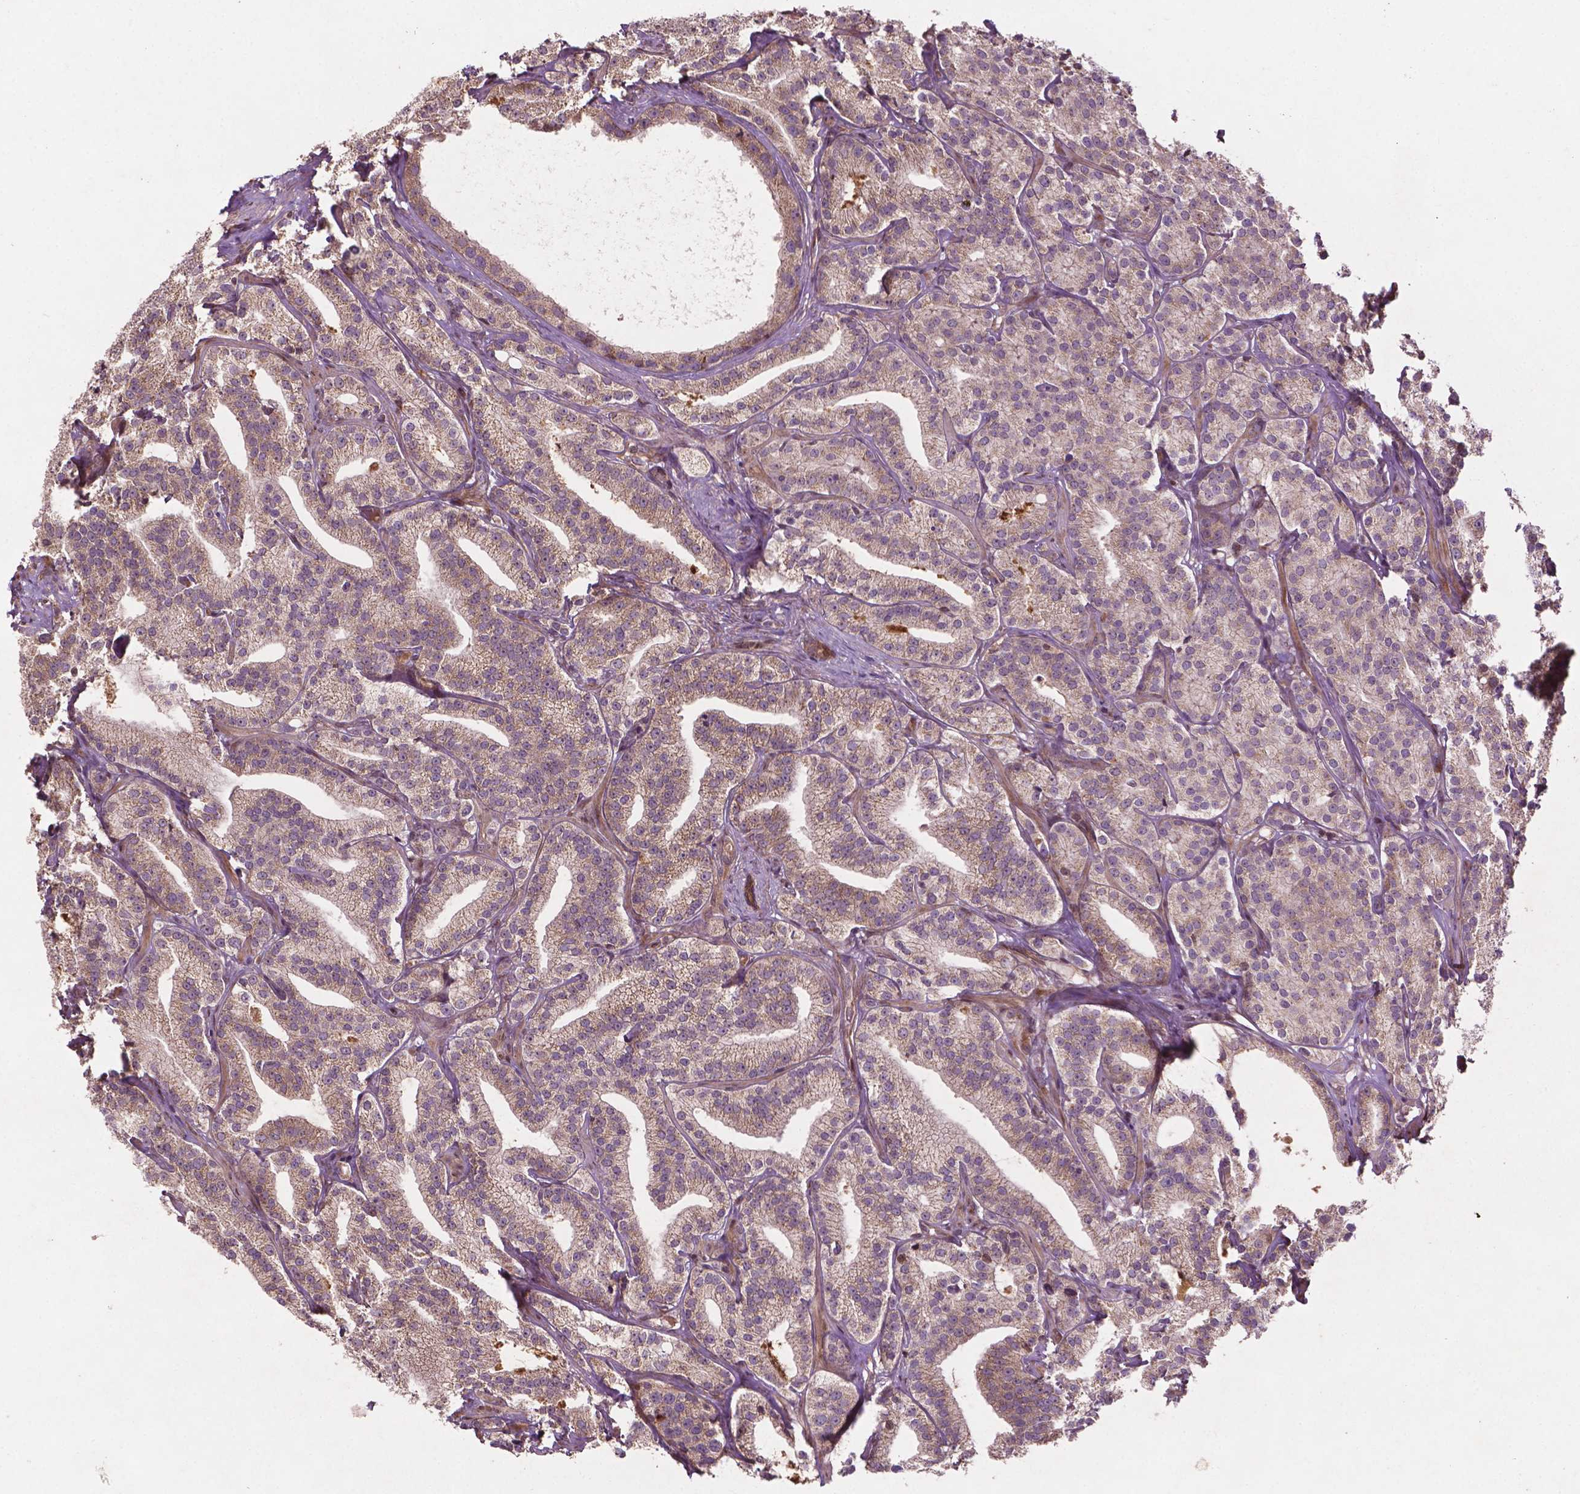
{"staining": {"intensity": "weak", "quantity": "25%-75%", "location": "cytoplasmic/membranous"}, "tissue": "prostate cancer", "cell_type": "Tumor cells", "image_type": "cancer", "snomed": [{"axis": "morphology", "description": "Adenocarcinoma, High grade"}, {"axis": "topography", "description": "Prostate"}], "caption": "Protein analysis of high-grade adenocarcinoma (prostate) tissue demonstrates weak cytoplasmic/membranous positivity in approximately 25%-75% of tumor cells.", "gene": "B3GALNT2", "patient": {"sex": "male", "age": 75}}